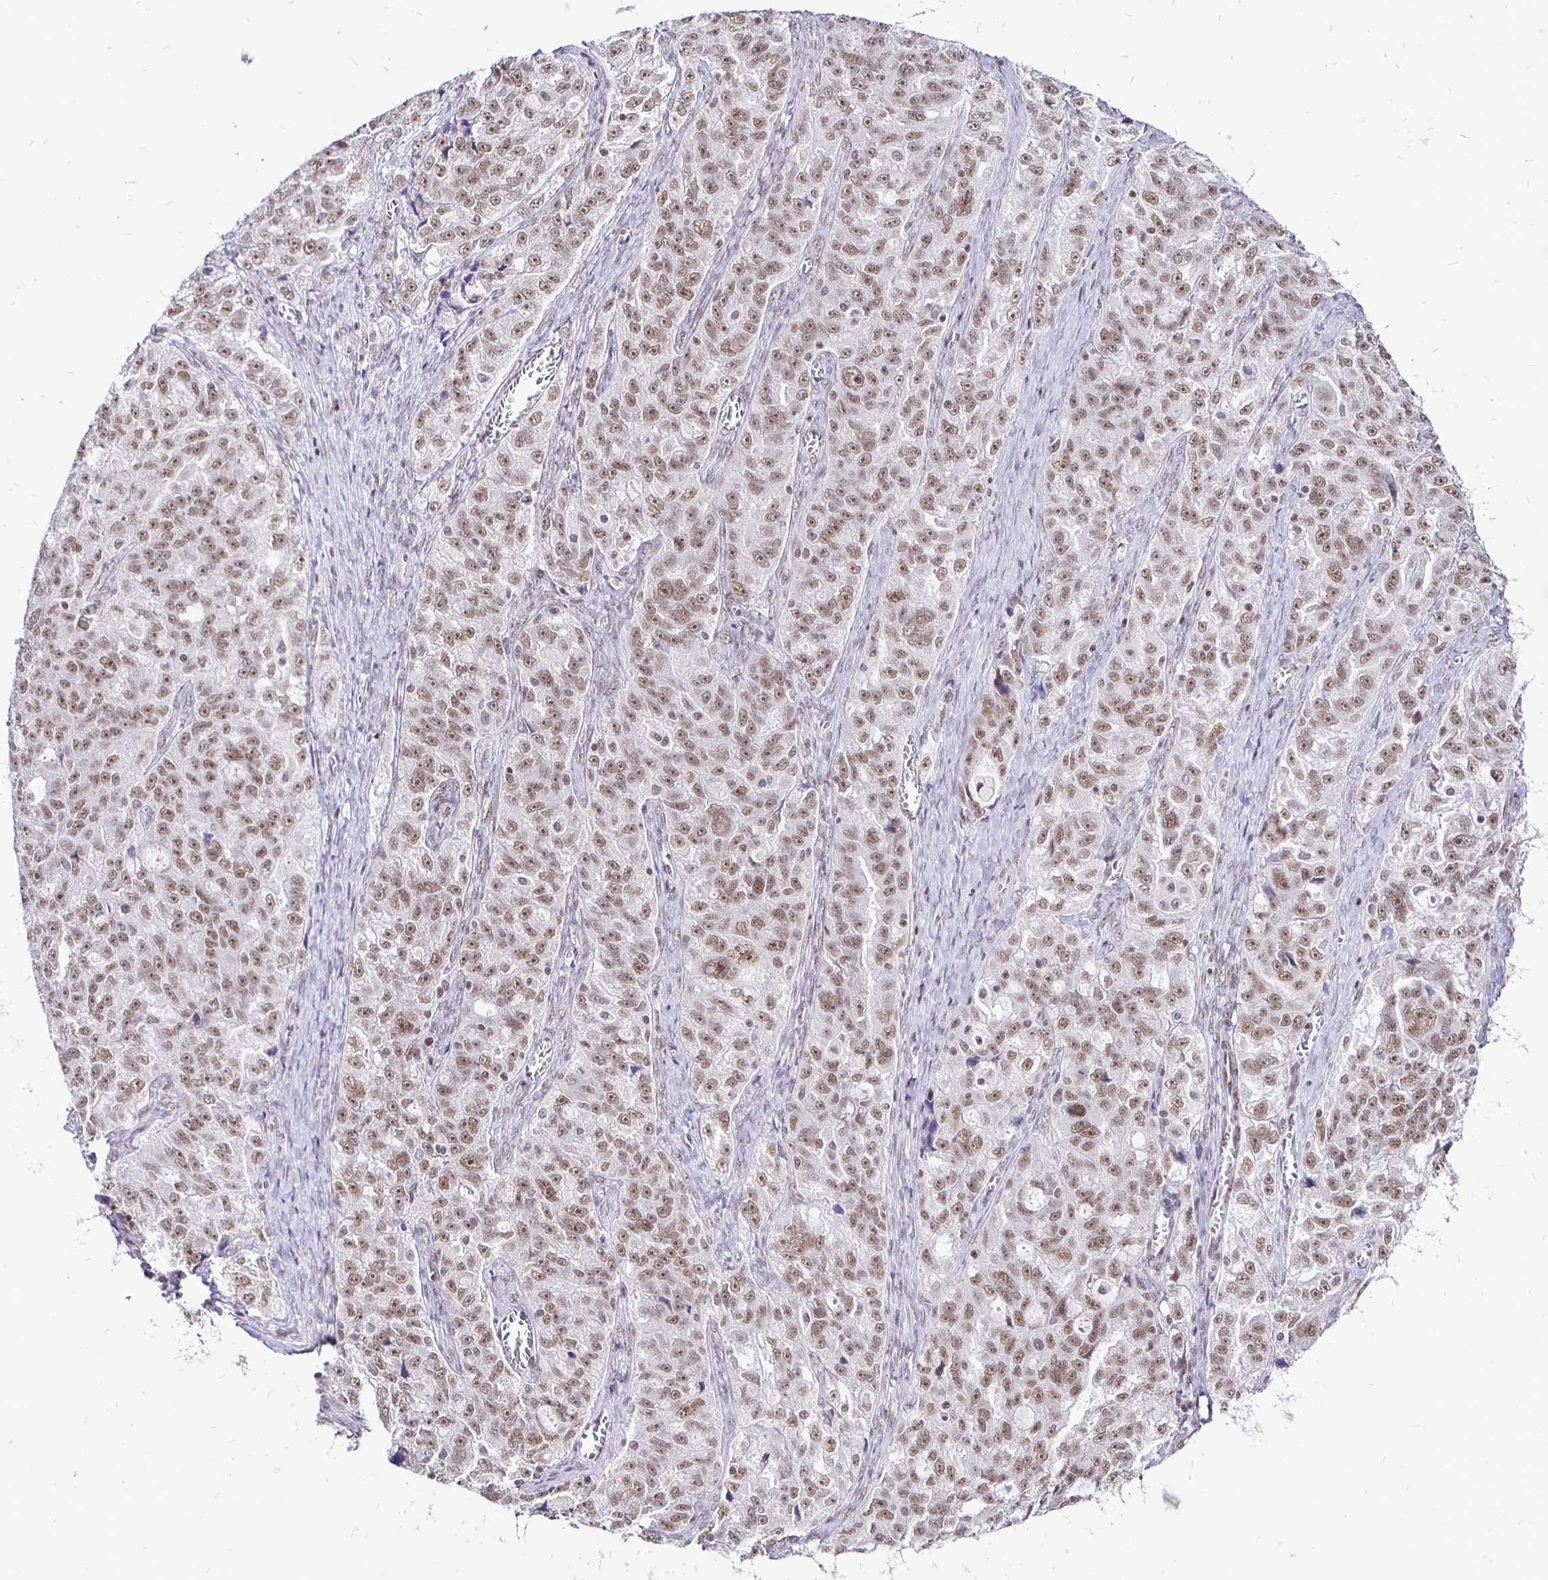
{"staining": {"intensity": "moderate", "quantity": ">75%", "location": "nuclear"}, "tissue": "ovarian cancer", "cell_type": "Tumor cells", "image_type": "cancer", "snomed": [{"axis": "morphology", "description": "Cystadenocarcinoma, serous, NOS"}, {"axis": "topography", "description": "Ovary"}], "caption": "A histopathology image of human serous cystadenocarcinoma (ovarian) stained for a protein demonstrates moderate nuclear brown staining in tumor cells. The staining is performed using DAB brown chromogen to label protein expression. The nuclei are counter-stained blue using hematoxylin.", "gene": "SIN3A", "patient": {"sex": "female", "age": 51}}